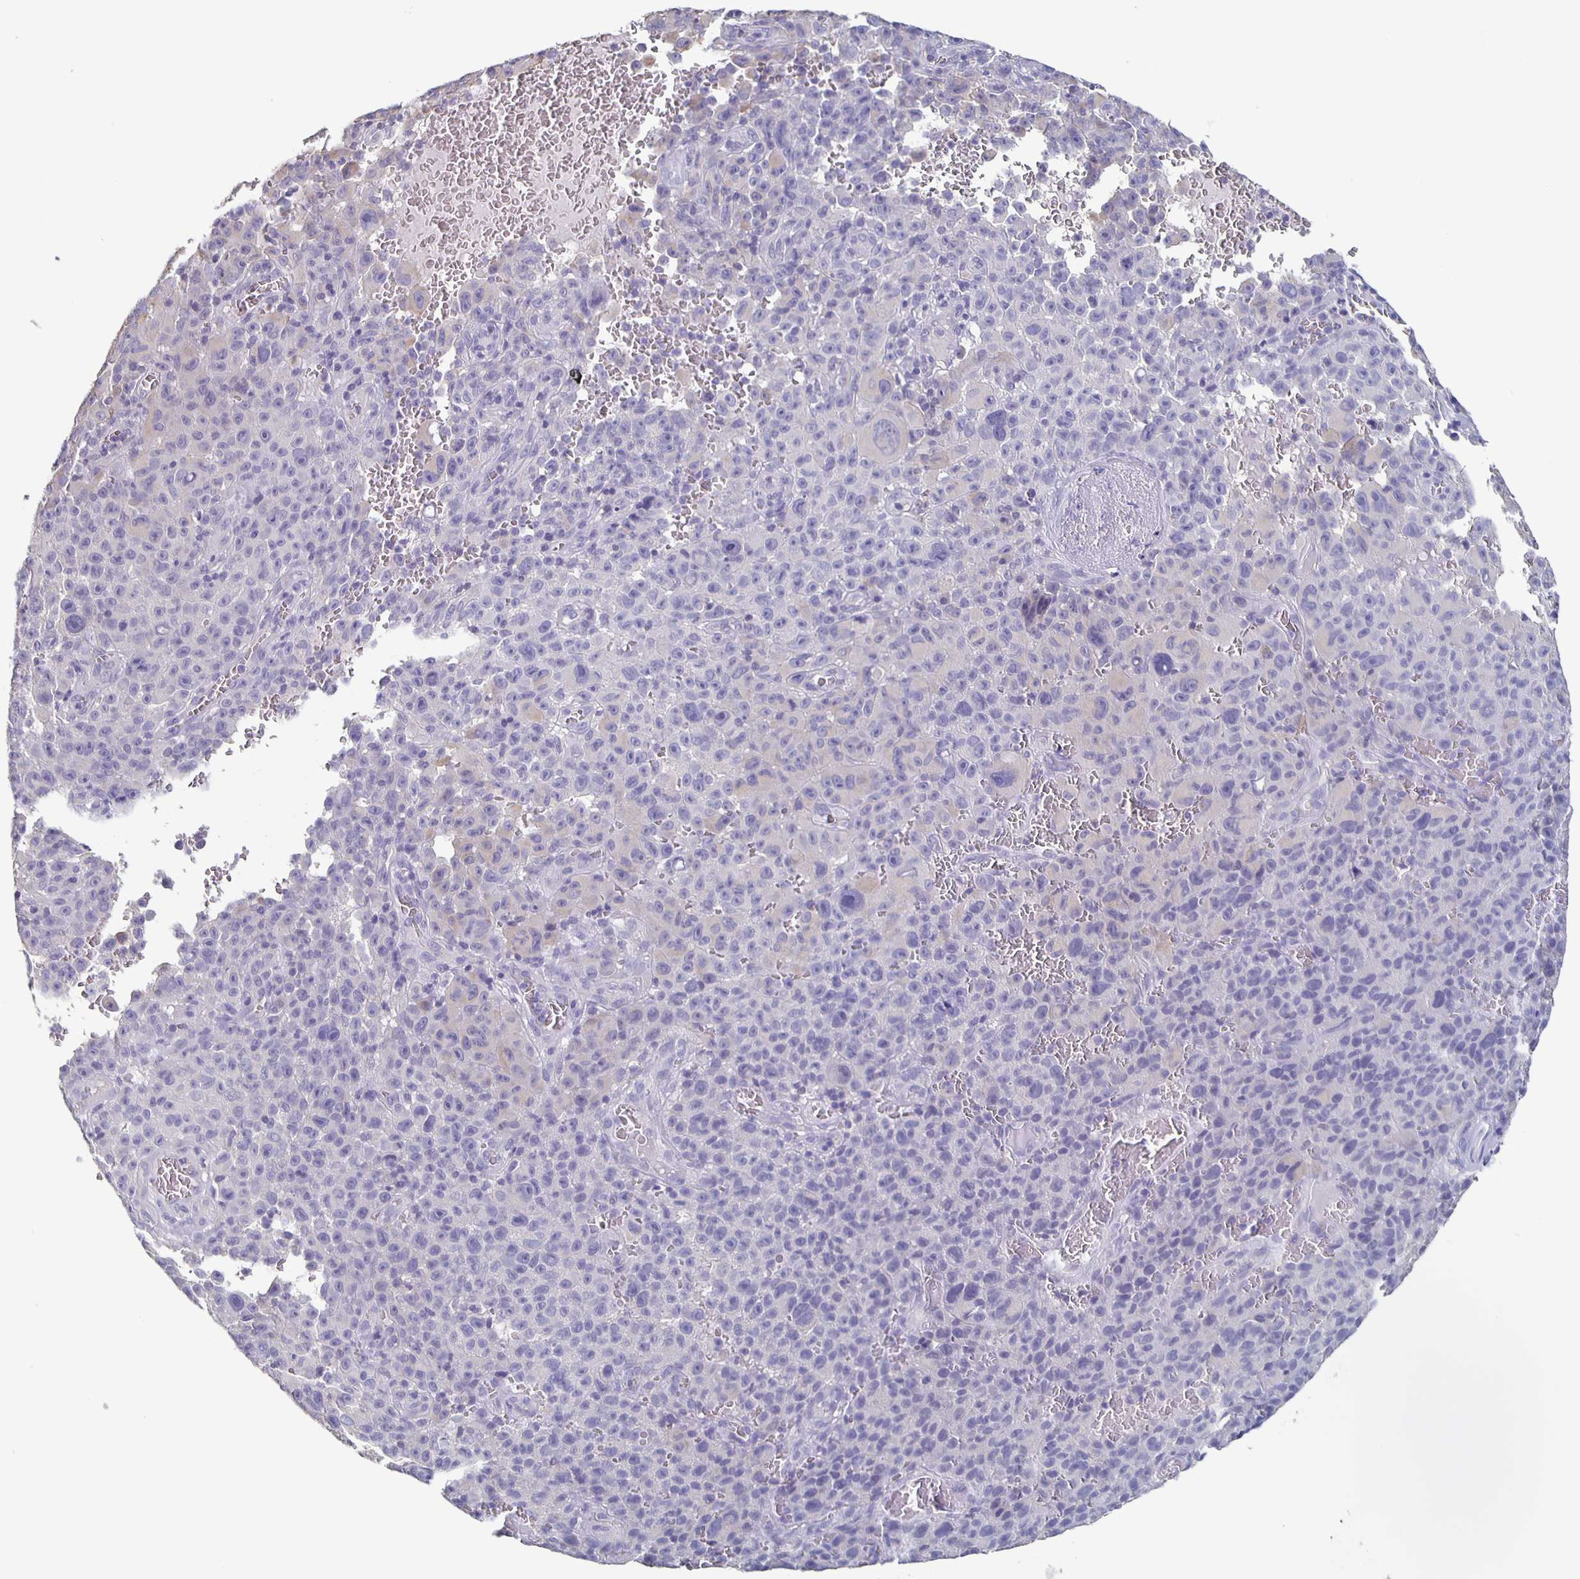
{"staining": {"intensity": "negative", "quantity": "none", "location": "none"}, "tissue": "melanoma", "cell_type": "Tumor cells", "image_type": "cancer", "snomed": [{"axis": "morphology", "description": "Malignant melanoma, NOS"}, {"axis": "topography", "description": "Skin"}], "caption": "Immunohistochemistry (IHC) photomicrograph of neoplastic tissue: human malignant melanoma stained with DAB exhibits no significant protein positivity in tumor cells.", "gene": "CACNA2D2", "patient": {"sex": "female", "age": 82}}